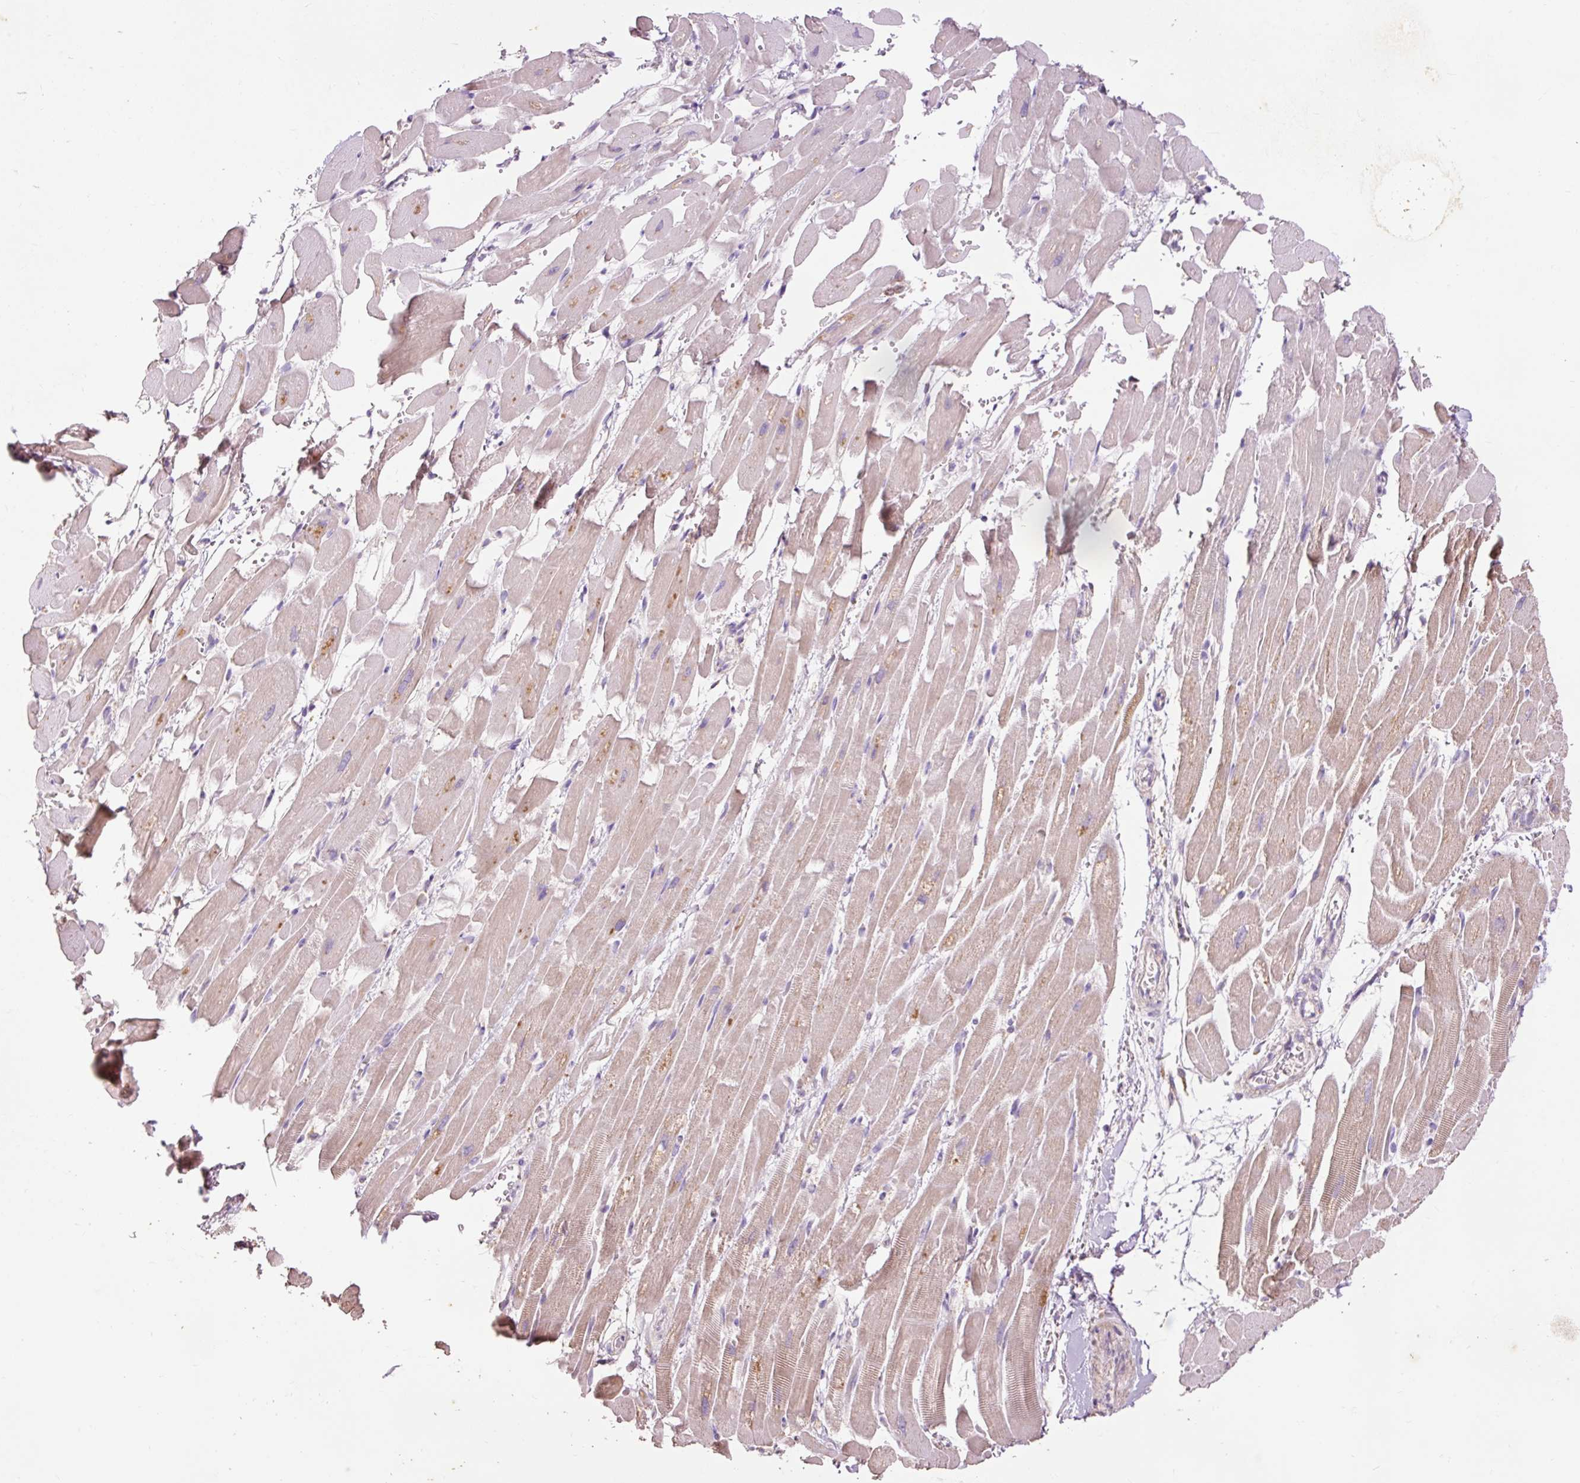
{"staining": {"intensity": "weak", "quantity": "25%-75%", "location": "cytoplasmic/membranous"}, "tissue": "heart muscle", "cell_type": "Cardiomyocytes", "image_type": "normal", "snomed": [{"axis": "morphology", "description": "Normal tissue, NOS"}, {"axis": "topography", "description": "Heart"}], "caption": "Normal heart muscle demonstrates weak cytoplasmic/membranous positivity in about 25%-75% of cardiomyocytes (DAB (3,3'-diaminobenzidine) = brown stain, brightfield microscopy at high magnification)..", "gene": "PRDX5", "patient": {"sex": "male", "age": 37}}